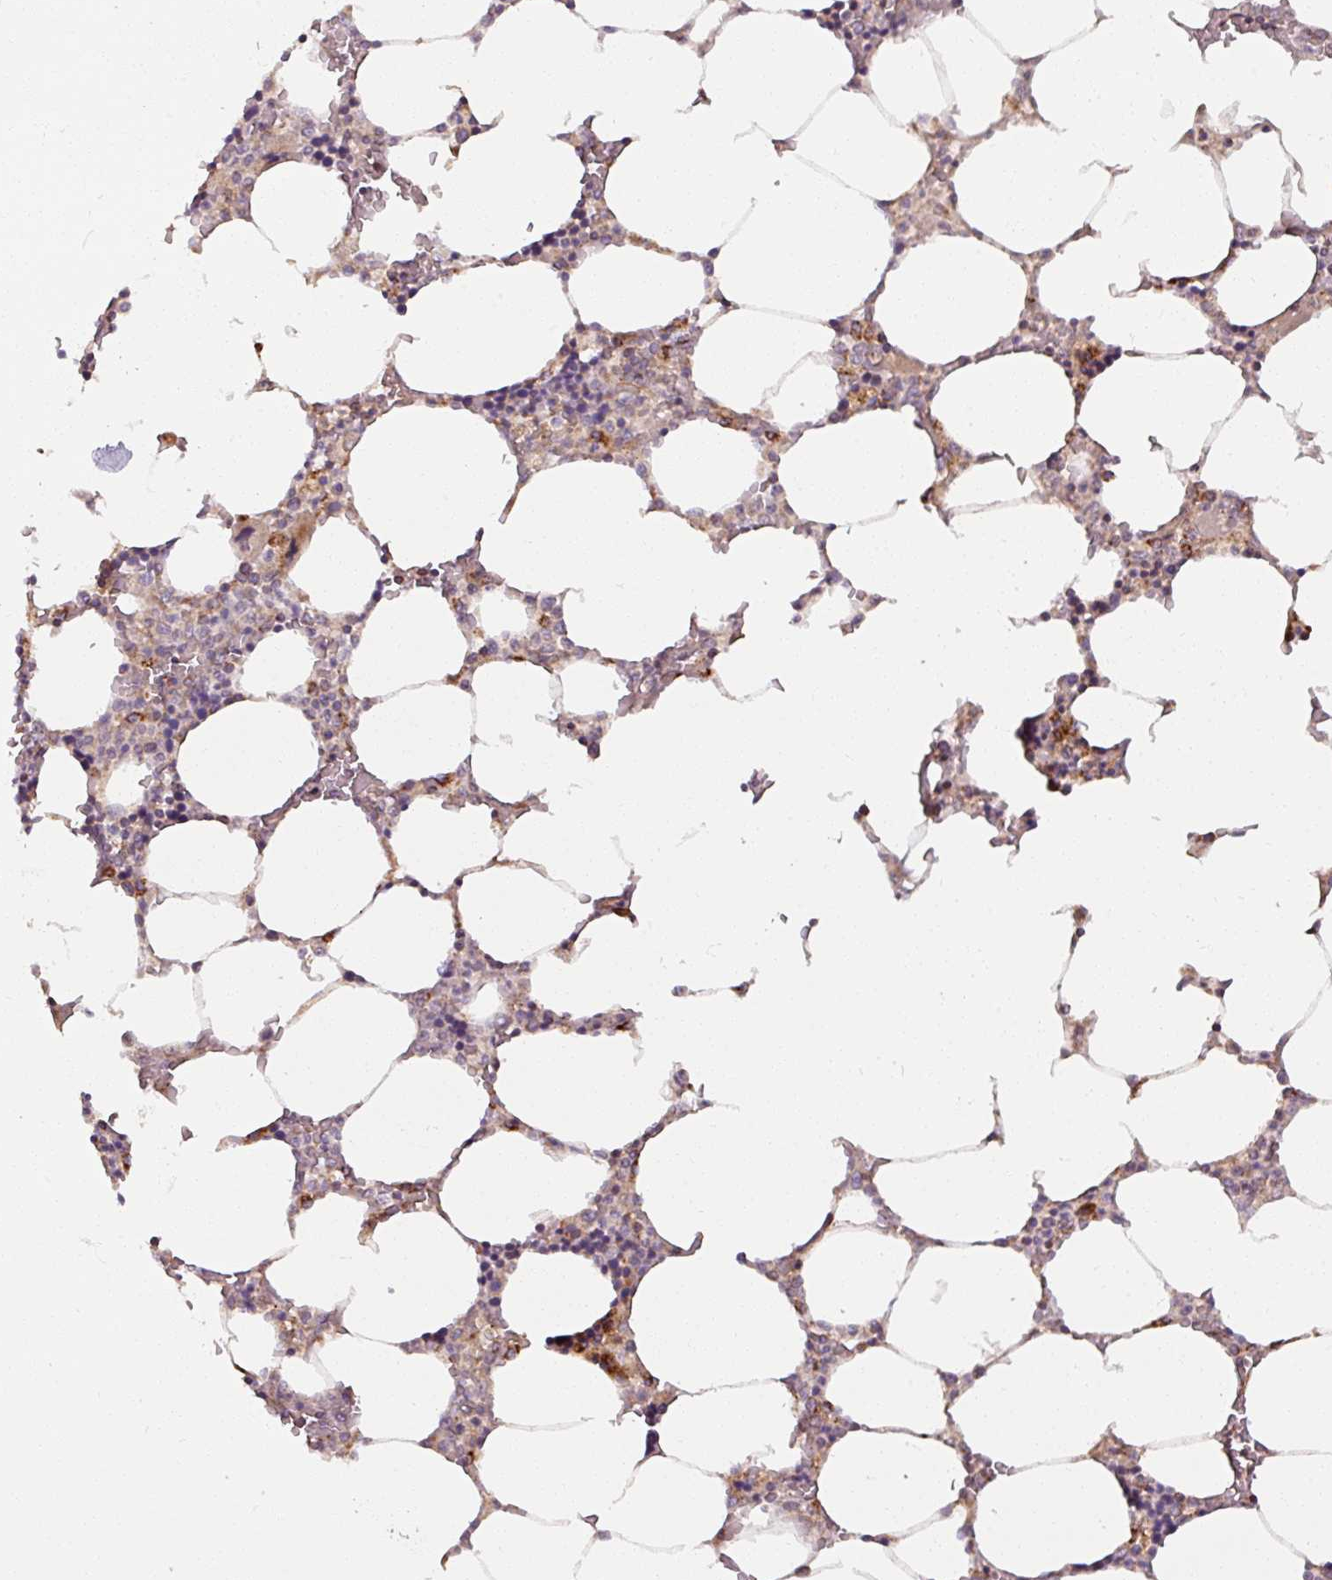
{"staining": {"intensity": "moderate", "quantity": "<25%", "location": "cytoplasmic/membranous"}, "tissue": "bone marrow", "cell_type": "Hematopoietic cells", "image_type": "normal", "snomed": [{"axis": "morphology", "description": "Normal tissue, NOS"}, {"axis": "topography", "description": "Bone marrow"}], "caption": "The image displays immunohistochemical staining of unremarkable bone marrow. There is moderate cytoplasmic/membranous positivity is appreciated in approximately <25% of hematopoietic cells.", "gene": "MAGT1", "patient": {"sex": "male", "age": 64}}